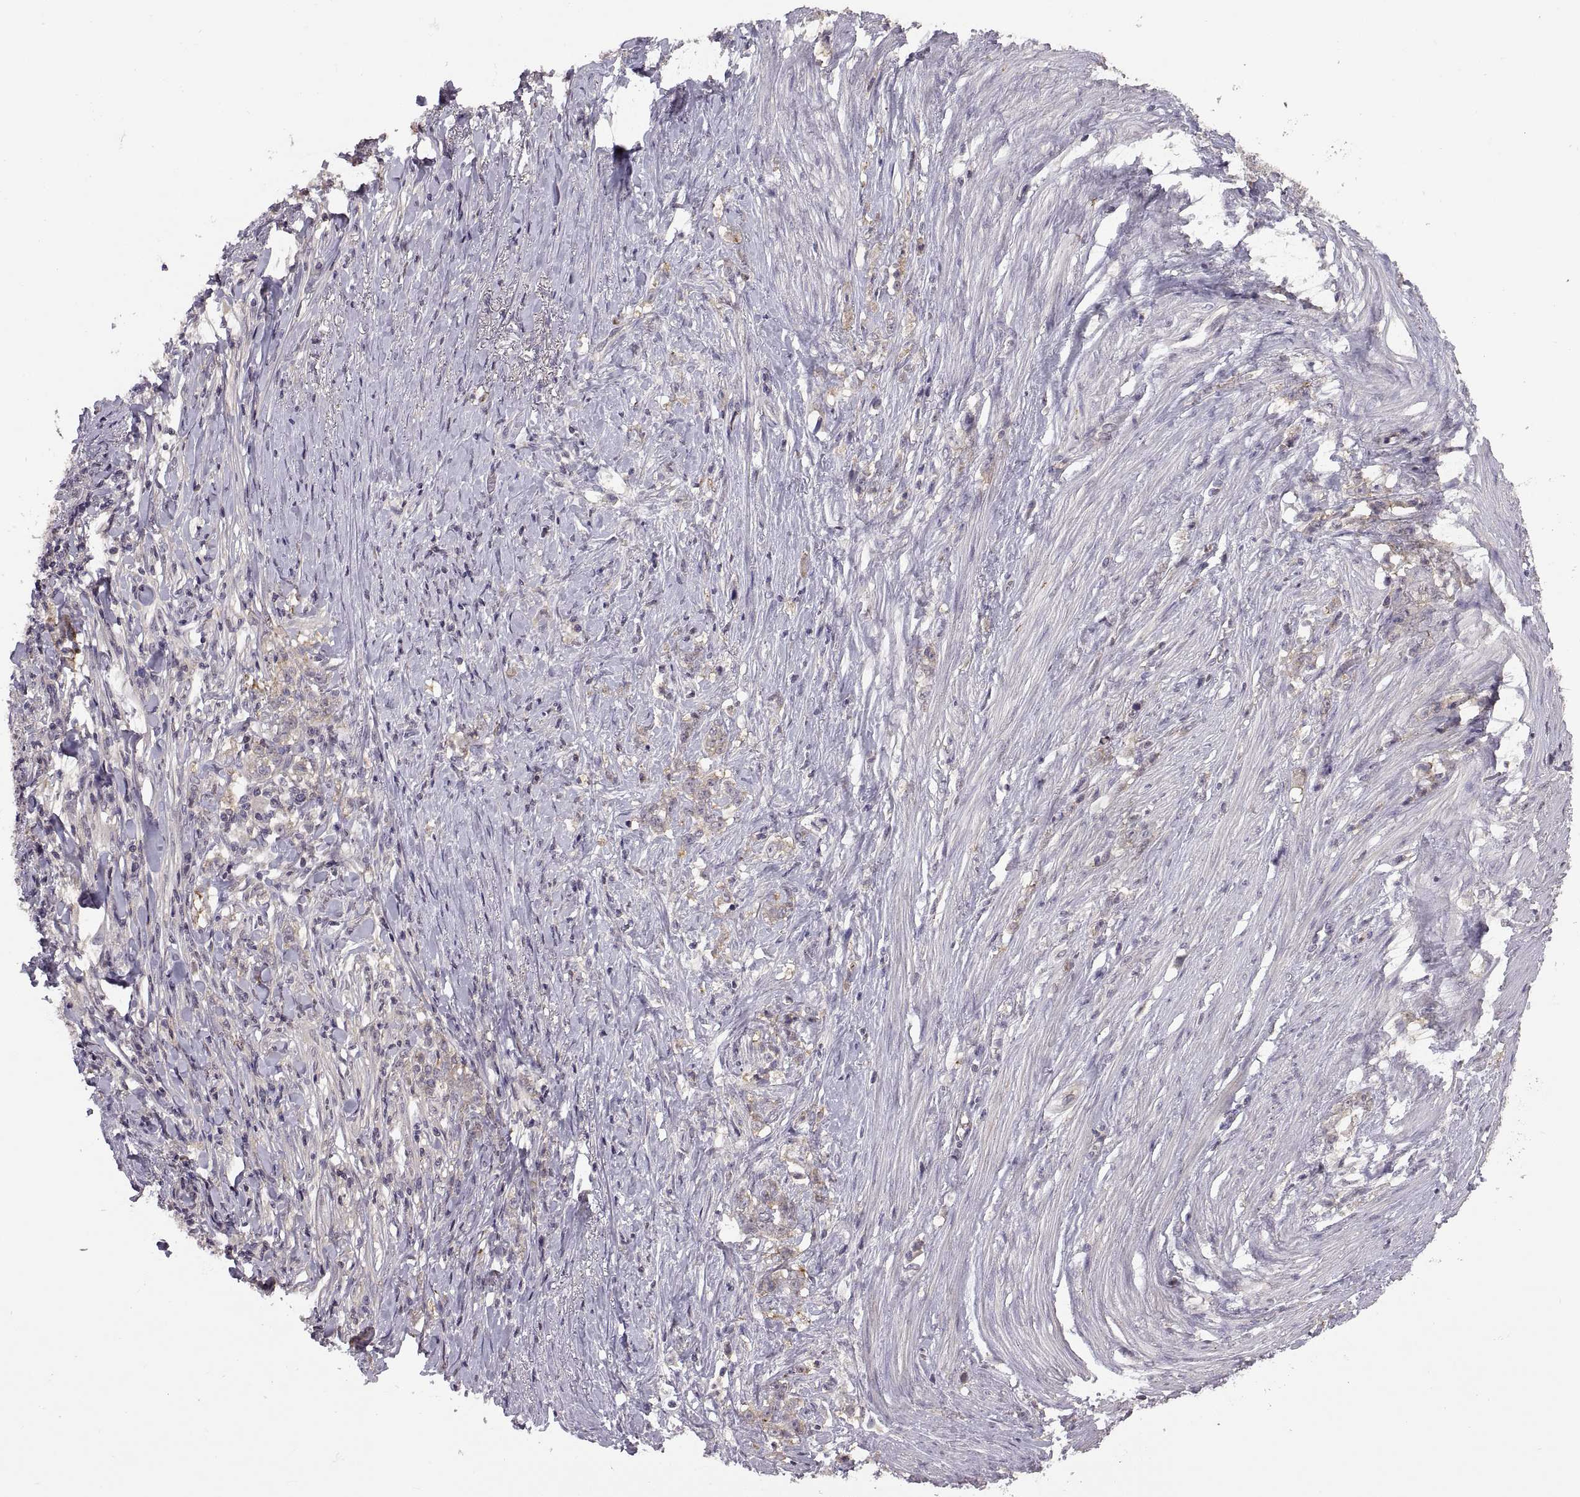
{"staining": {"intensity": "negative", "quantity": "none", "location": "none"}, "tissue": "stomach cancer", "cell_type": "Tumor cells", "image_type": "cancer", "snomed": [{"axis": "morphology", "description": "Adenocarcinoma, NOS"}, {"axis": "topography", "description": "Stomach, lower"}], "caption": "IHC of human stomach cancer reveals no positivity in tumor cells.", "gene": "NMNAT2", "patient": {"sex": "male", "age": 88}}